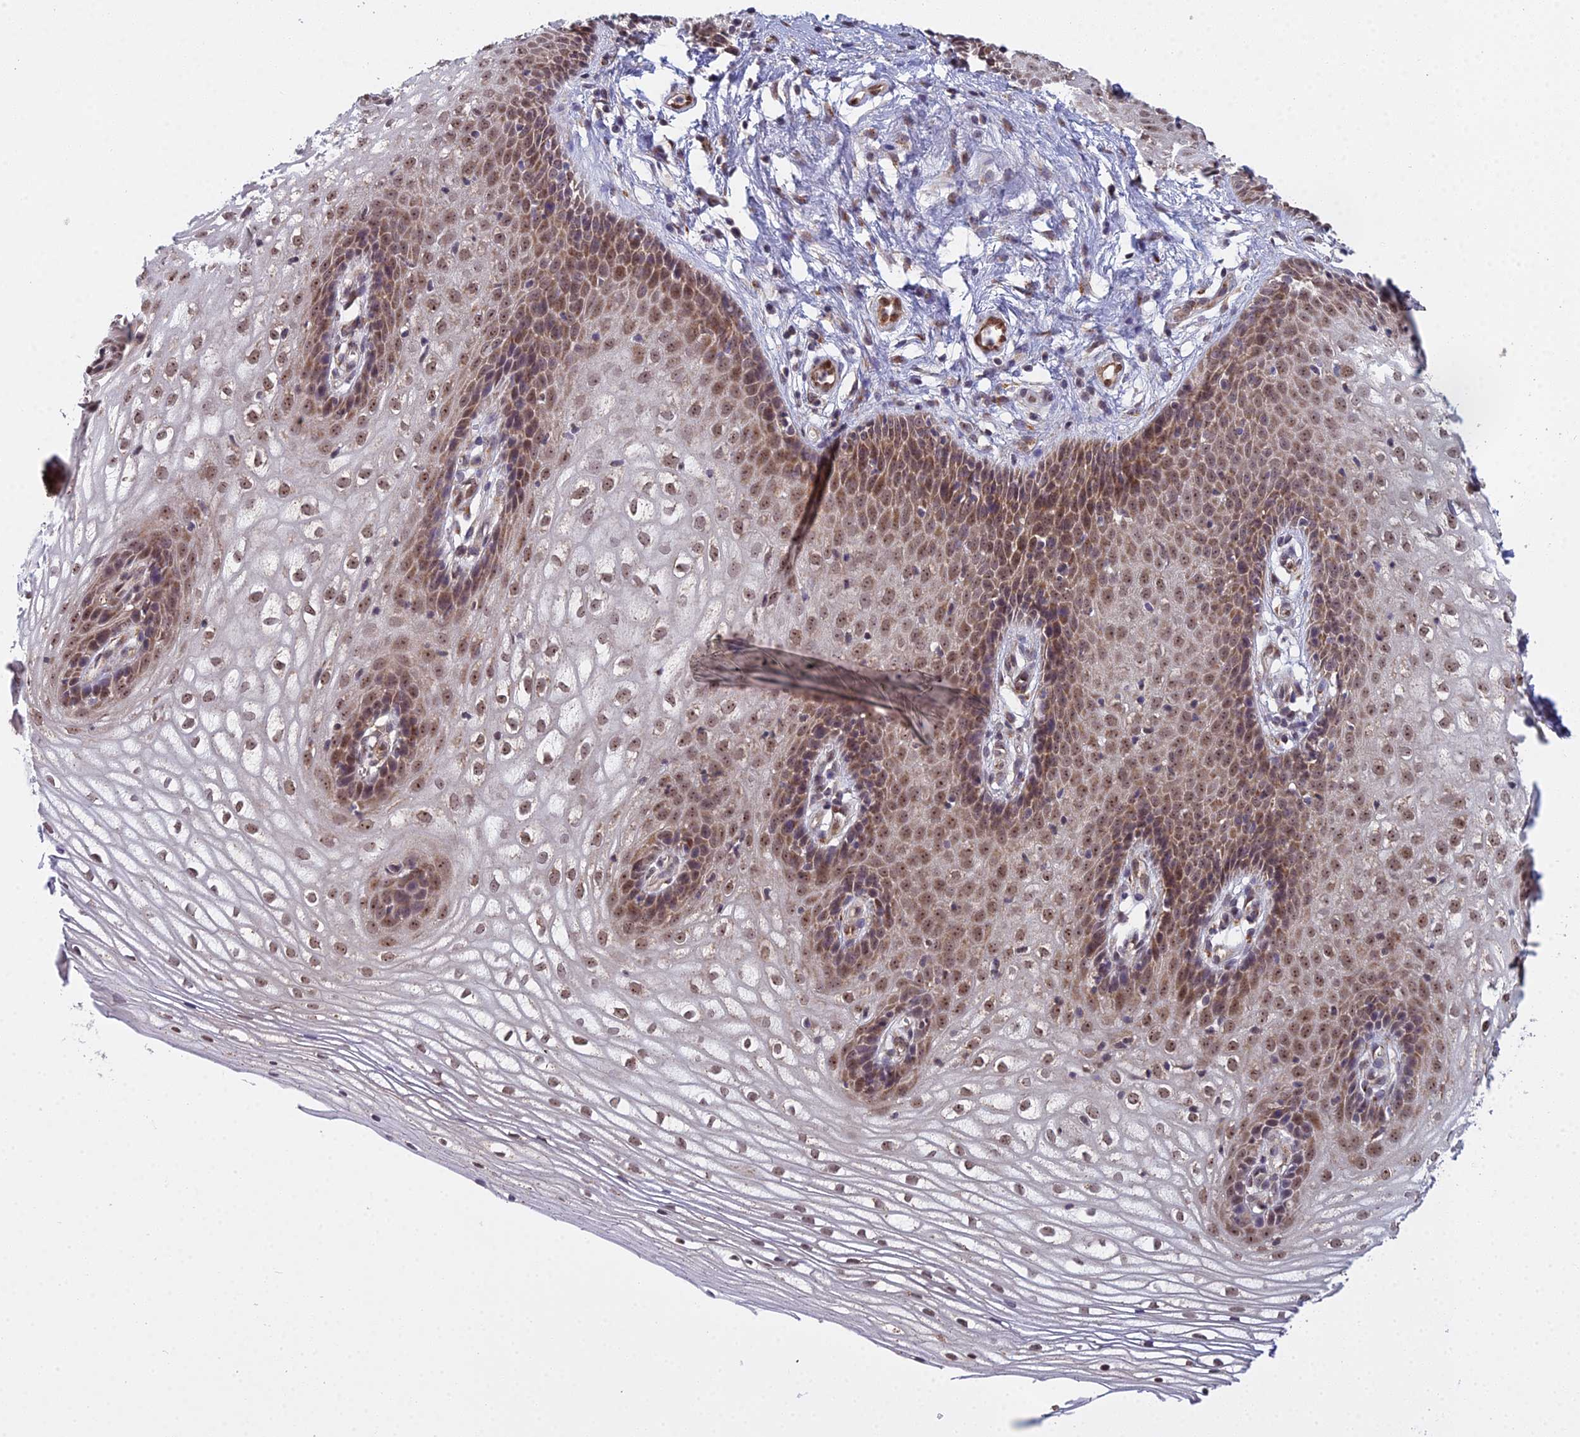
{"staining": {"intensity": "moderate", "quantity": ">75%", "location": "nuclear"}, "tissue": "vagina", "cell_type": "Squamous epithelial cells", "image_type": "normal", "snomed": [{"axis": "morphology", "description": "Normal tissue, NOS"}, {"axis": "topography", "description": "Vagina"}], "caption": "Protein staining displays moderate nuclear expression in approximately >75% of squamous epithelial cells in unremarkable vagina.", "gene": "MEOX1", "patient": {"sex": "female", "age": 34}}